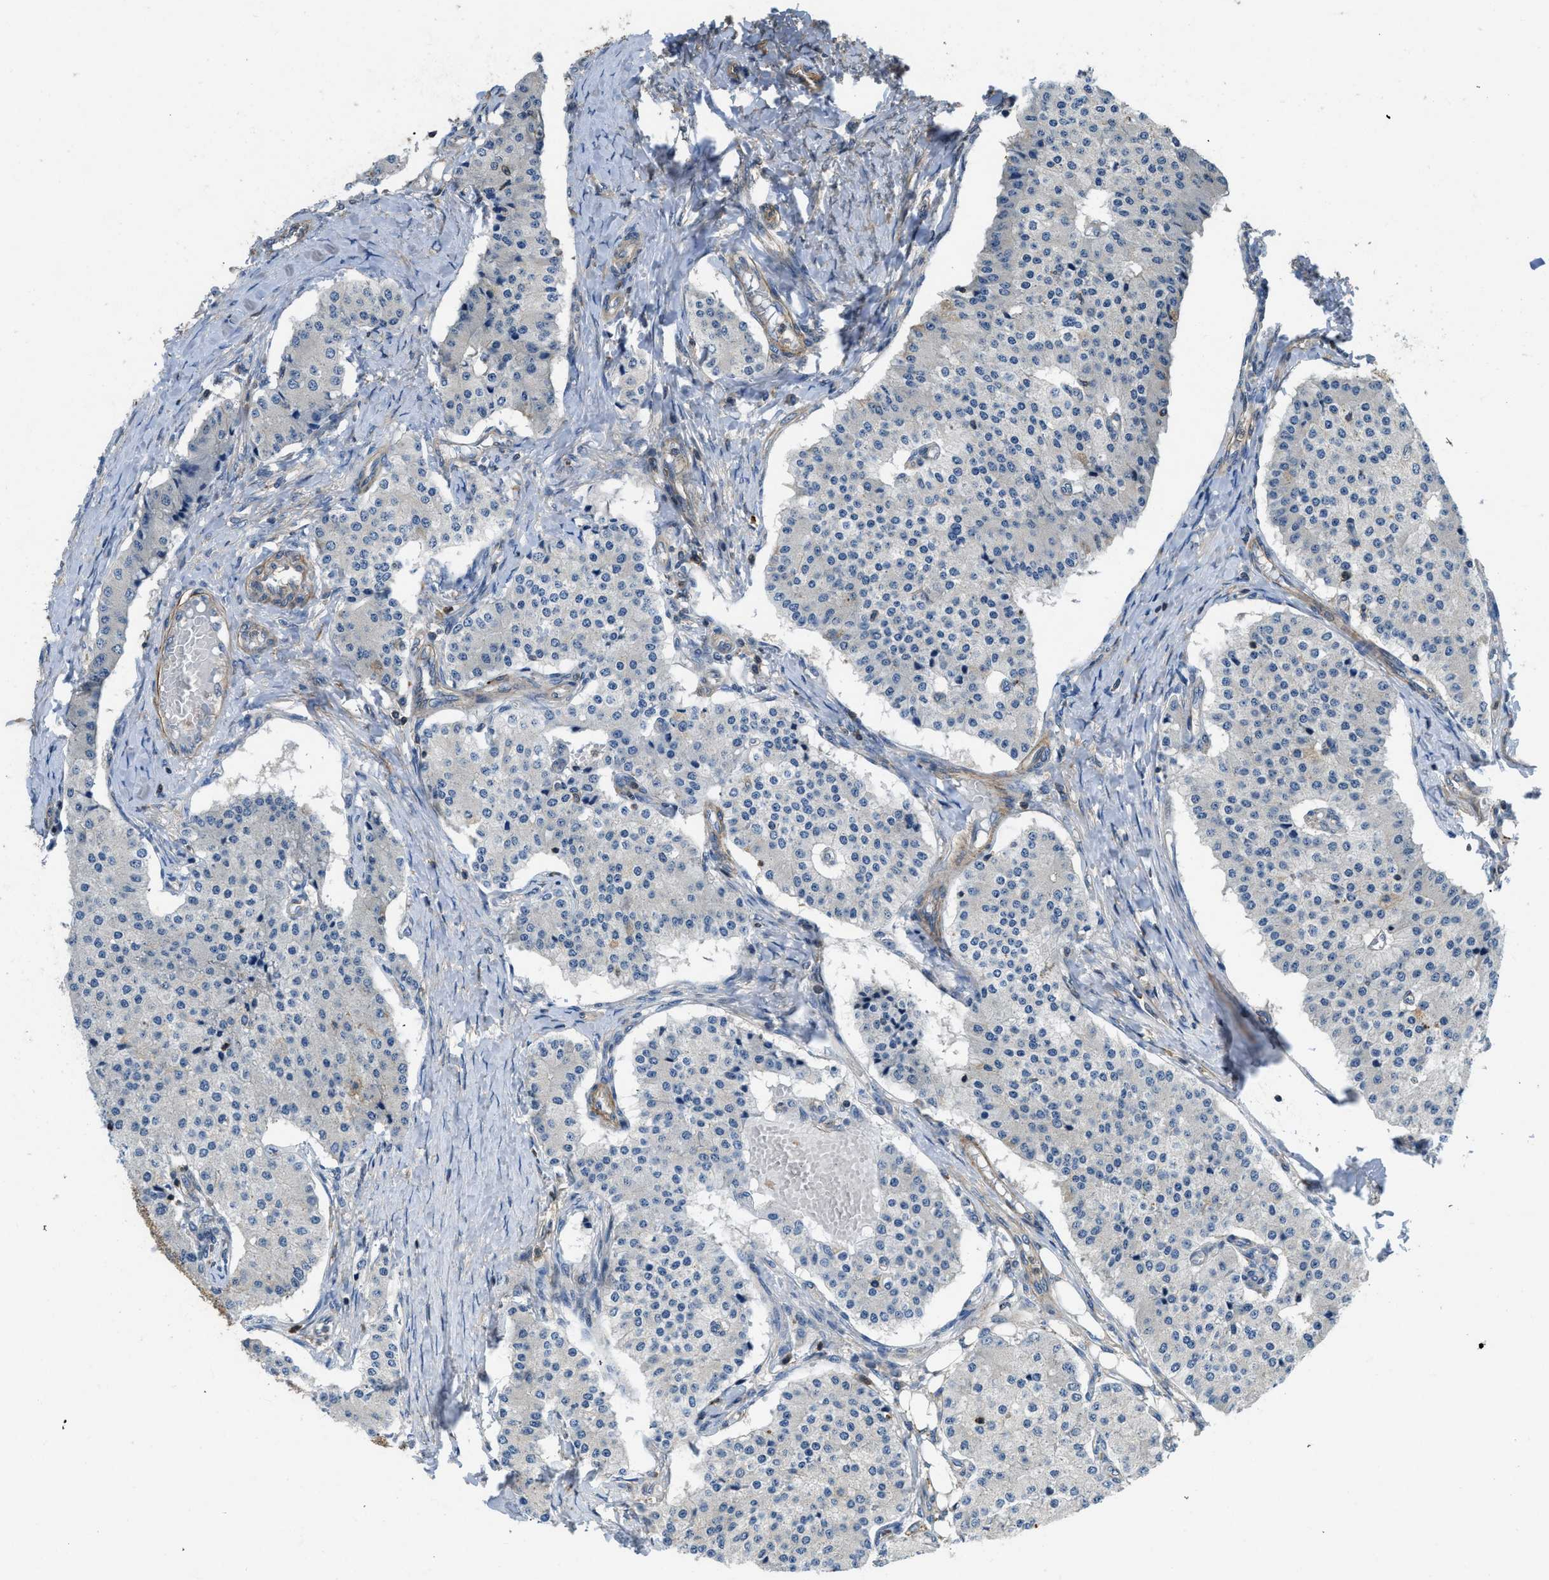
{"staining": {"intensity": "negative", "quantity": "none", "location": "none"}, "tissue": "carcinoid", "cell_type": "Tumor cells", "image_type": "cancer", "snomed": [{"axis": "morphology", "description": "Carcinoid, malignant, NOS"}, {"axis": "topography", "description": "Colon"}], "caption": "Malignant carcinoid stained for a protein using immunohistochemistry (IHC) demonstrates no positivity tumor cells.", "gene": "GPR31", "patient": {"sex": "female", "age": 52}}